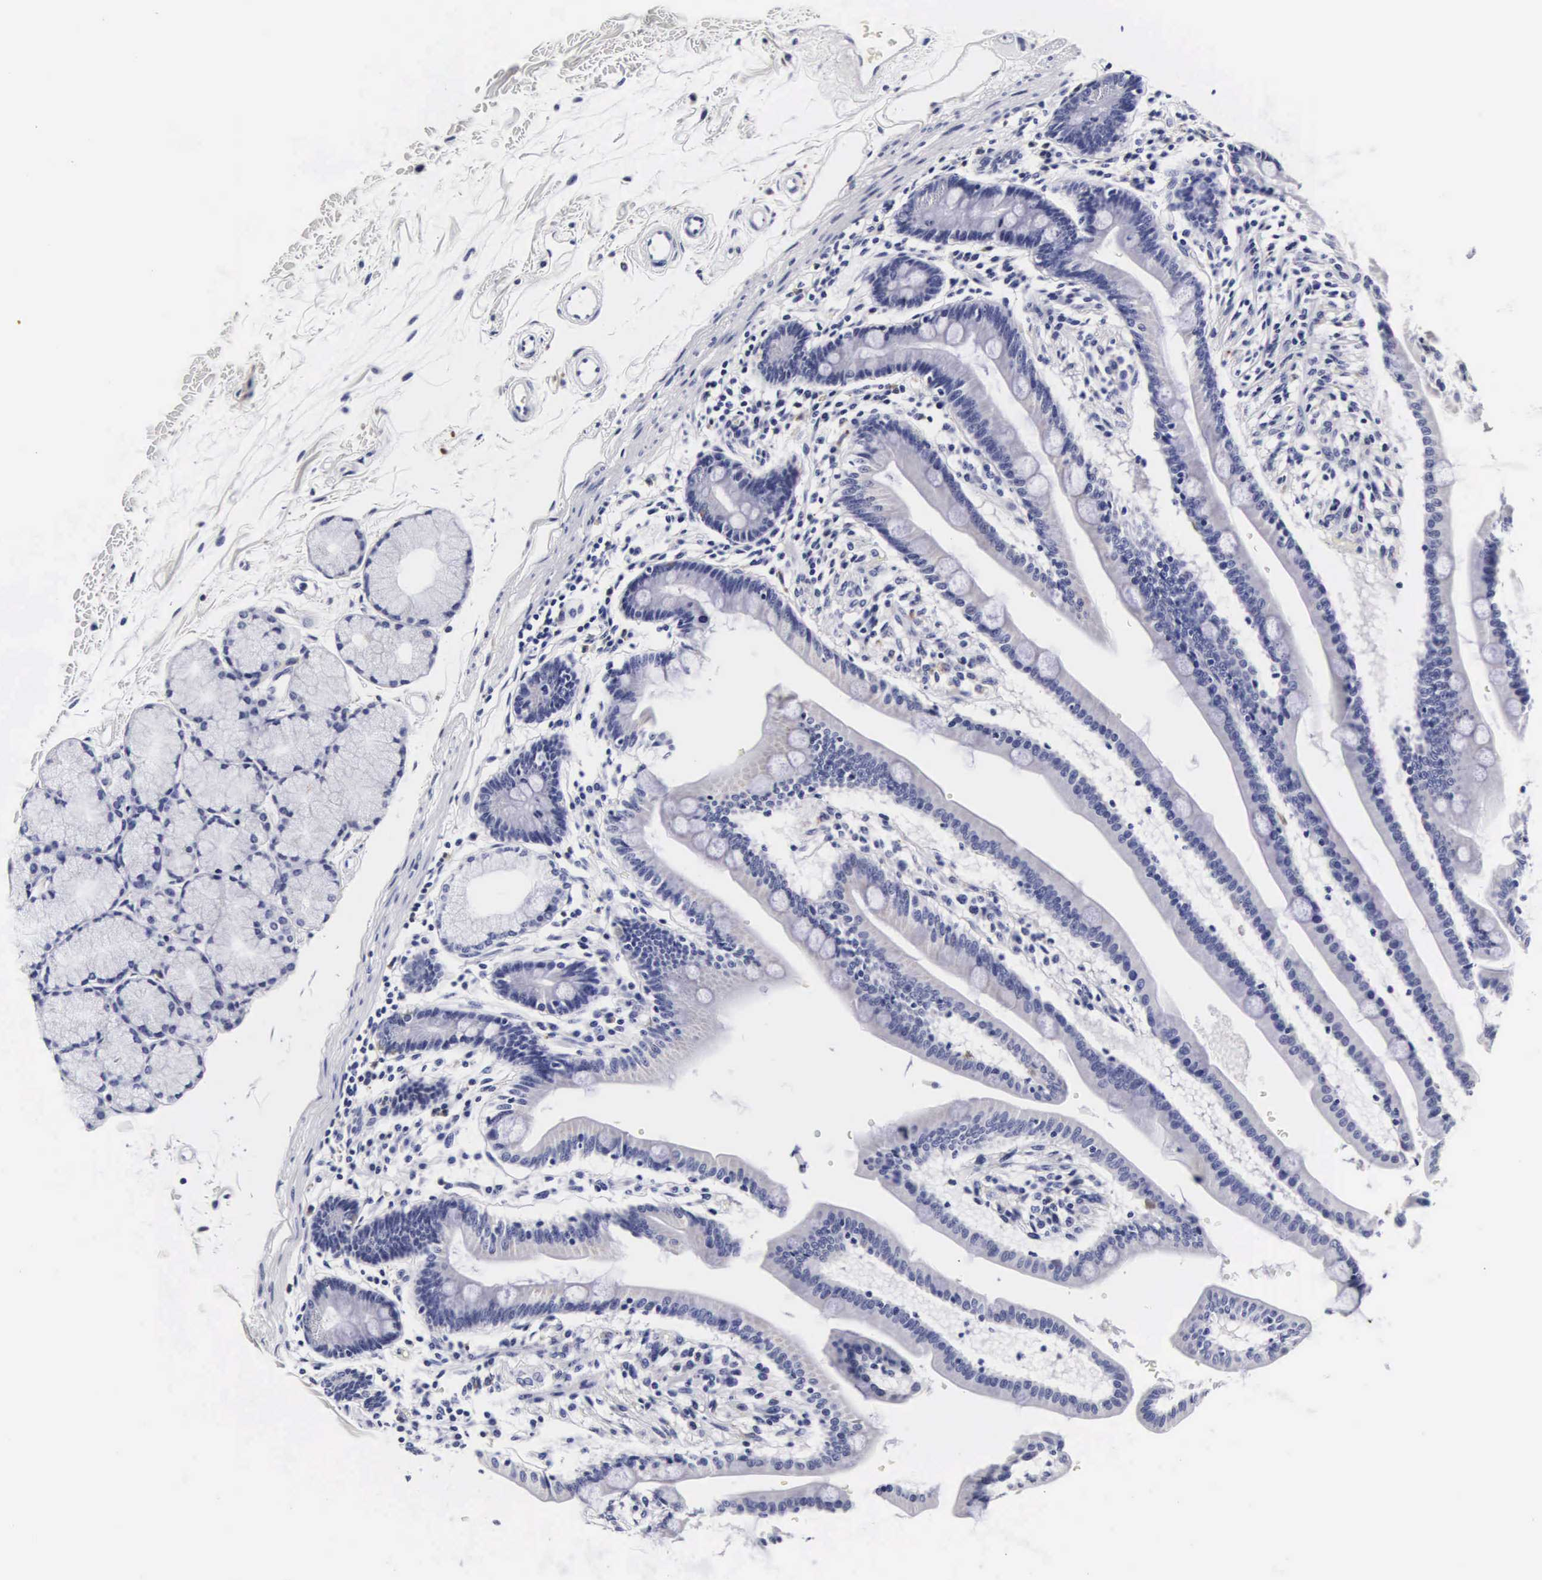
{"staining": {"intensity": "negative", "quantity": "none", "location": "none"}, "tissue": "duodenum", "cell_type": "Glandular cells", "image_type": "normal", "snomed": [{"axis": "morphology", "description": "Normal tissue, NOS"}, {"axis": "topography", "description": "Duodenum"}], "caption": "Protein analysis of benign duodenum displays no significant staining in glandular cells.", "gene": "RNASE6", "patient": {"sex": "female", "age": 77}}